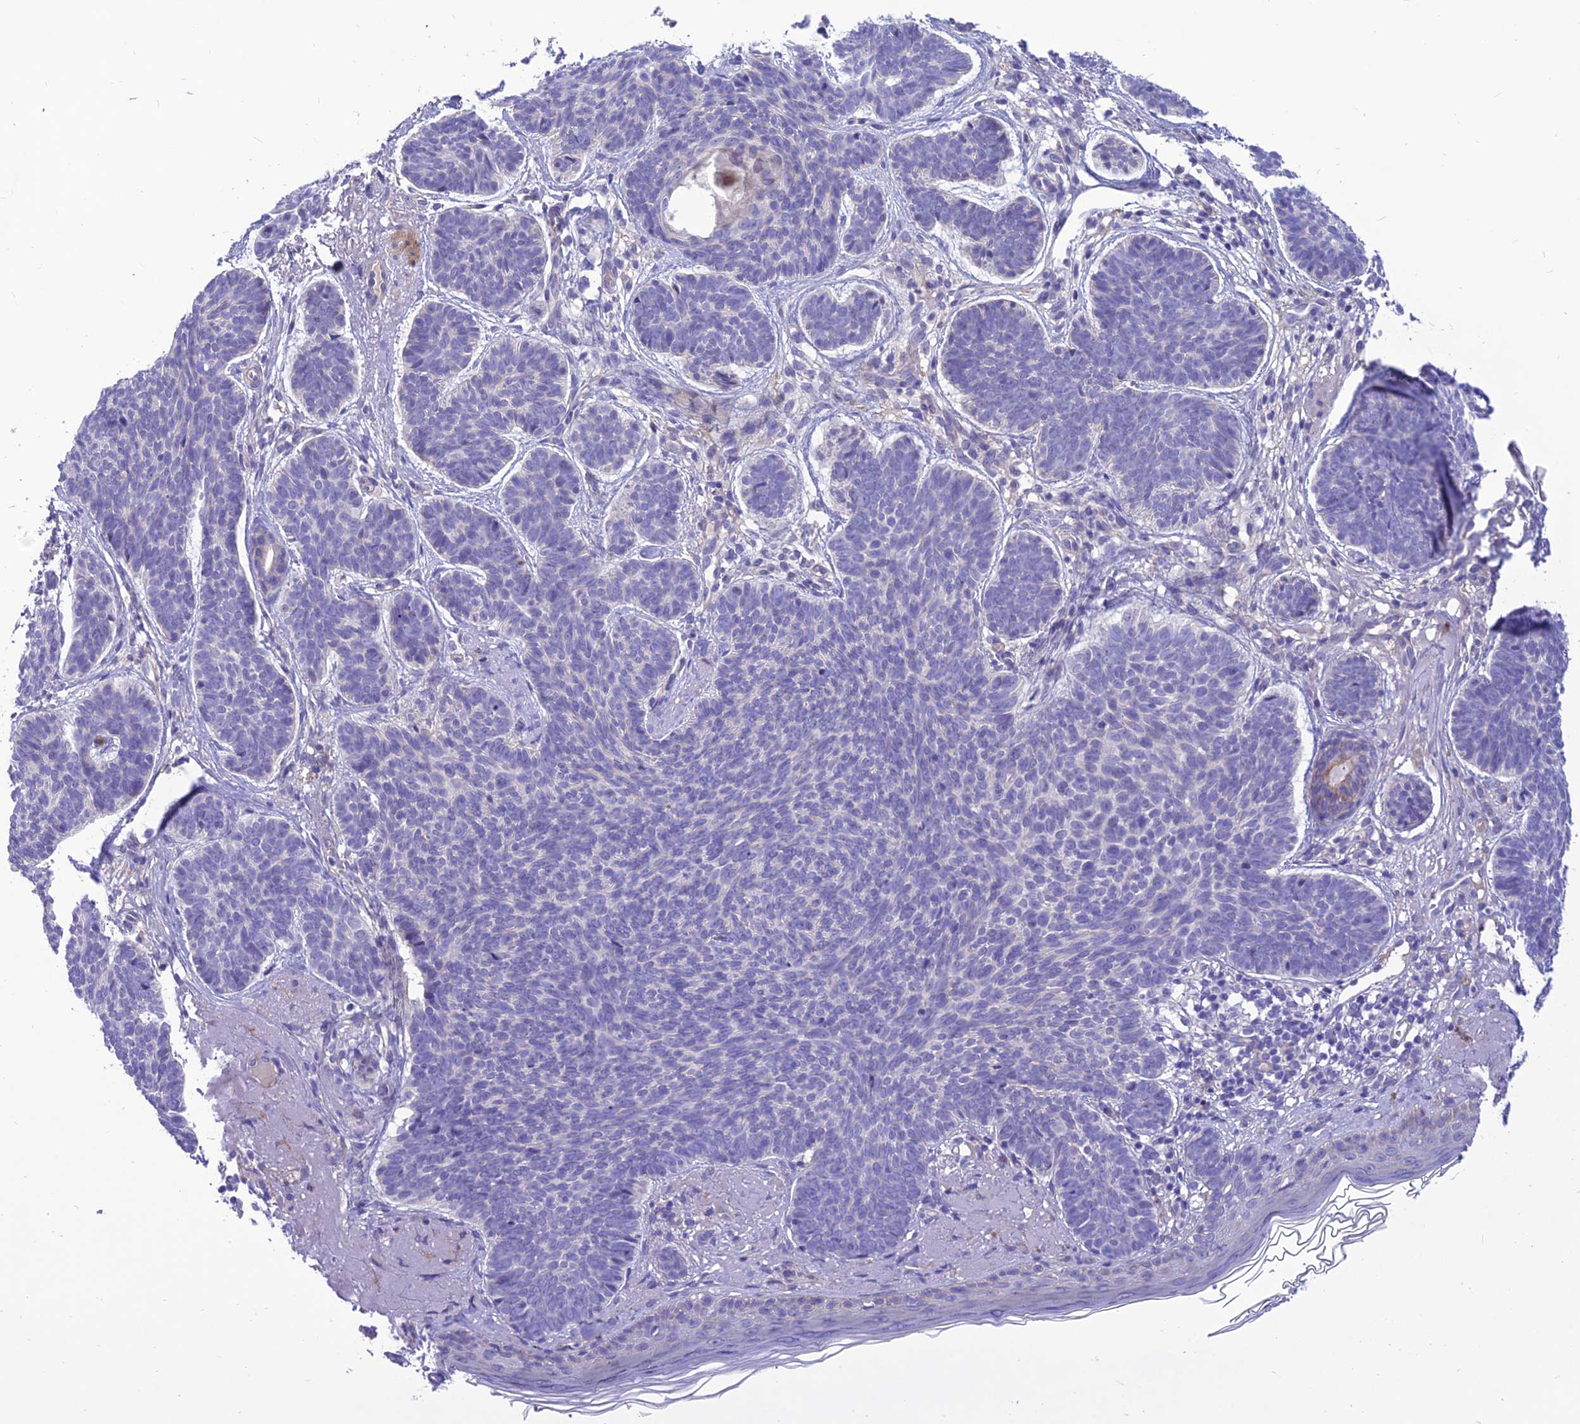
{"staining": {"intensity": "negative", "quantity": "none", "location": "none"}, "tissue": "skin cancer", "cell_type": "Tumor cells", "image_type": "cancer", "snomed": [{"axis": "morphology", "description": "Basal cell carcinoma"}, {"axis": "topography", "description": "Skin"}], "caption": "The photomicrograph reveals no significant positivity in tumor cells of skin cancer (basal cell carcinoma).", "gene": "TEKT3", "patient": {"sex": "female", "age": 74}}